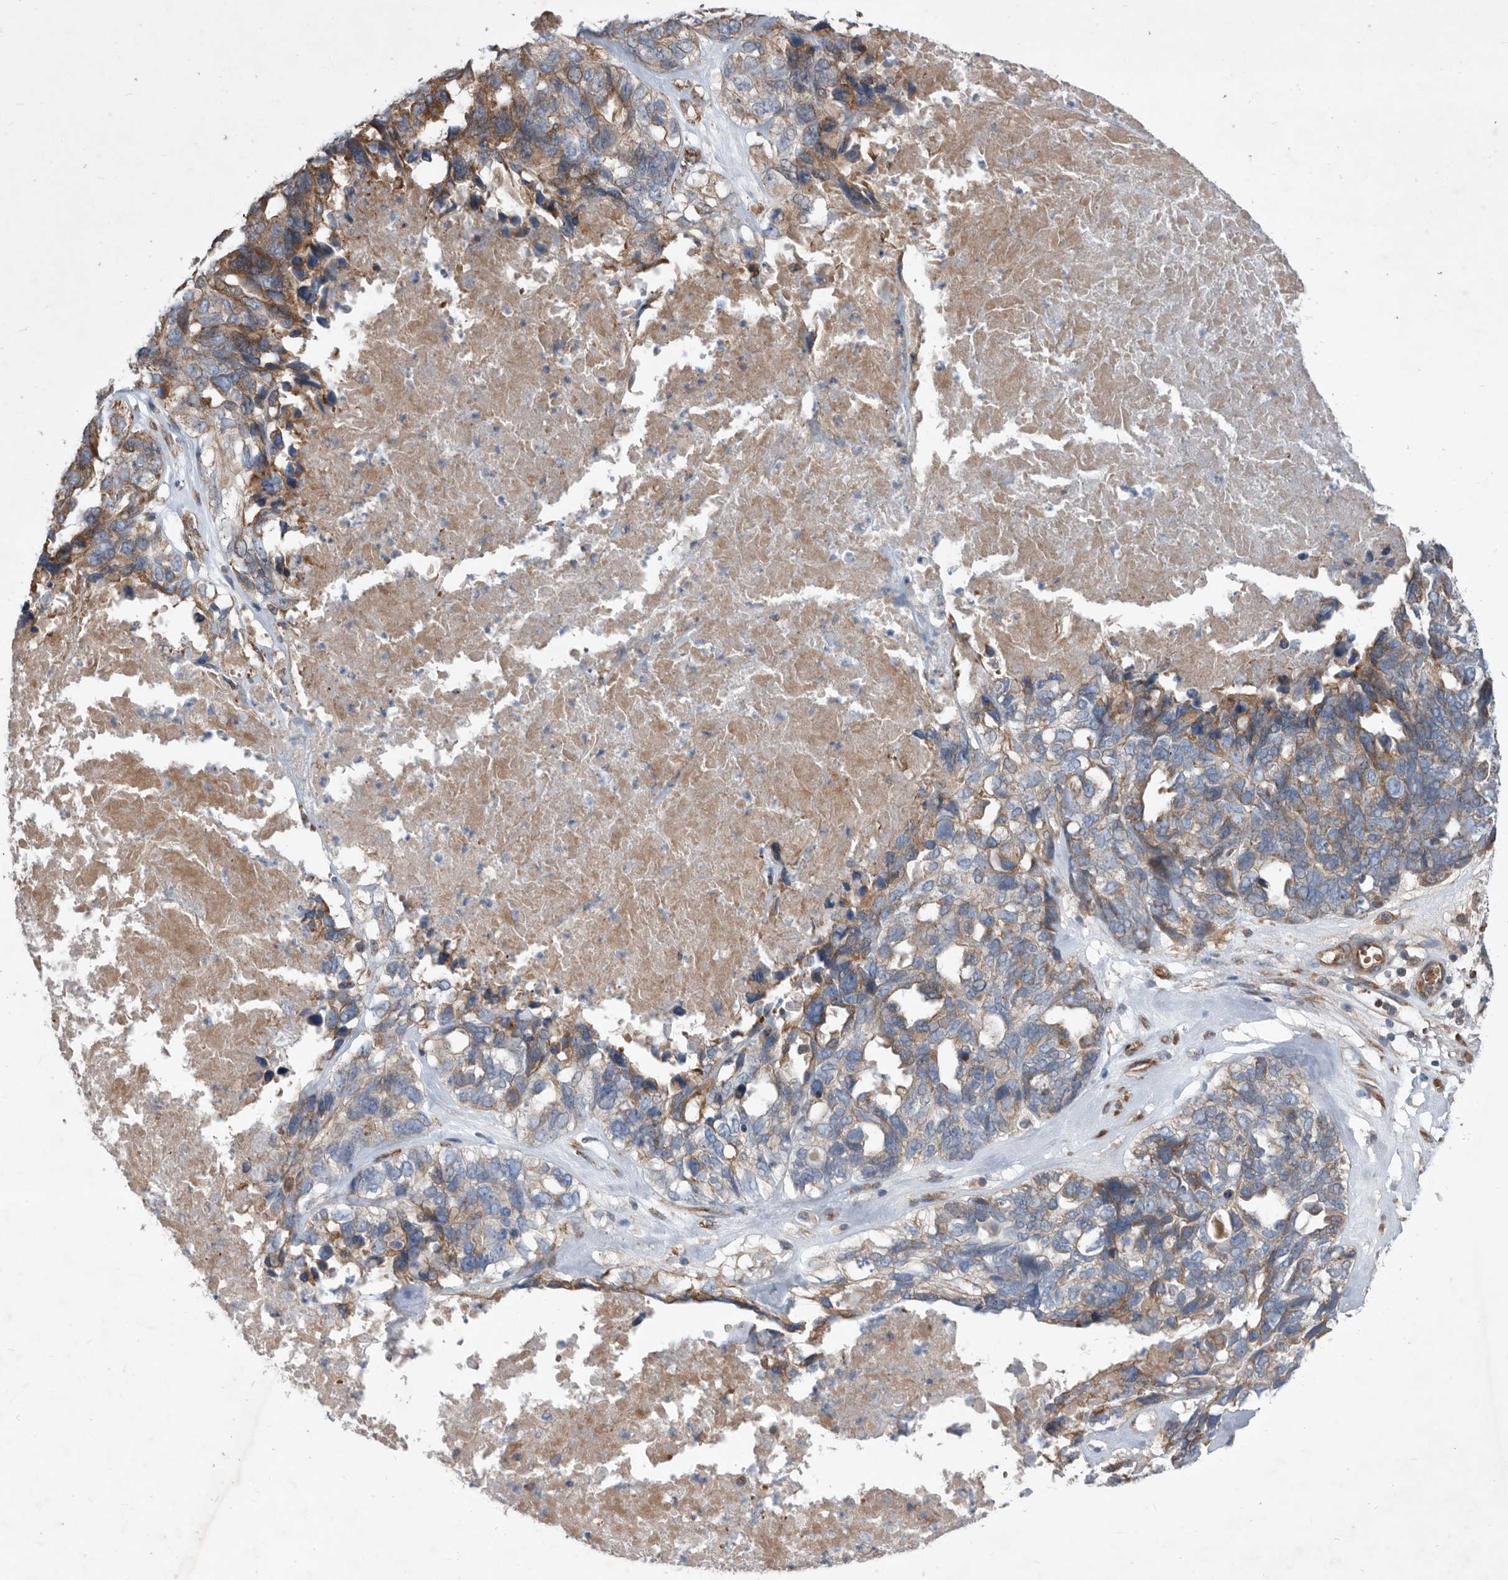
{"staining": {"intensity": "weak", "quantity": ">75%", "location": "cytoplasmic/membranous"}, "tissue": "ovarian cancer", "cell_type": "Tumor cells", "image_type": "cancer", "snomed": [{"axis": "morphology", "description": "Cystadenocarcinoma, serous, NOS"}, {"axis": "topography", "description": "Ovary"}], "caption": "Immunohistochemical staining of ovarian cancer reveals weak cytoplasmic/membranous protein positivity in approximately >75% of tumor cells. Ihc stains the protein in brown and the nuclei are stained blue.", "gene": "ATP13A3", "patient": {"sex": "female", "age": 79}}